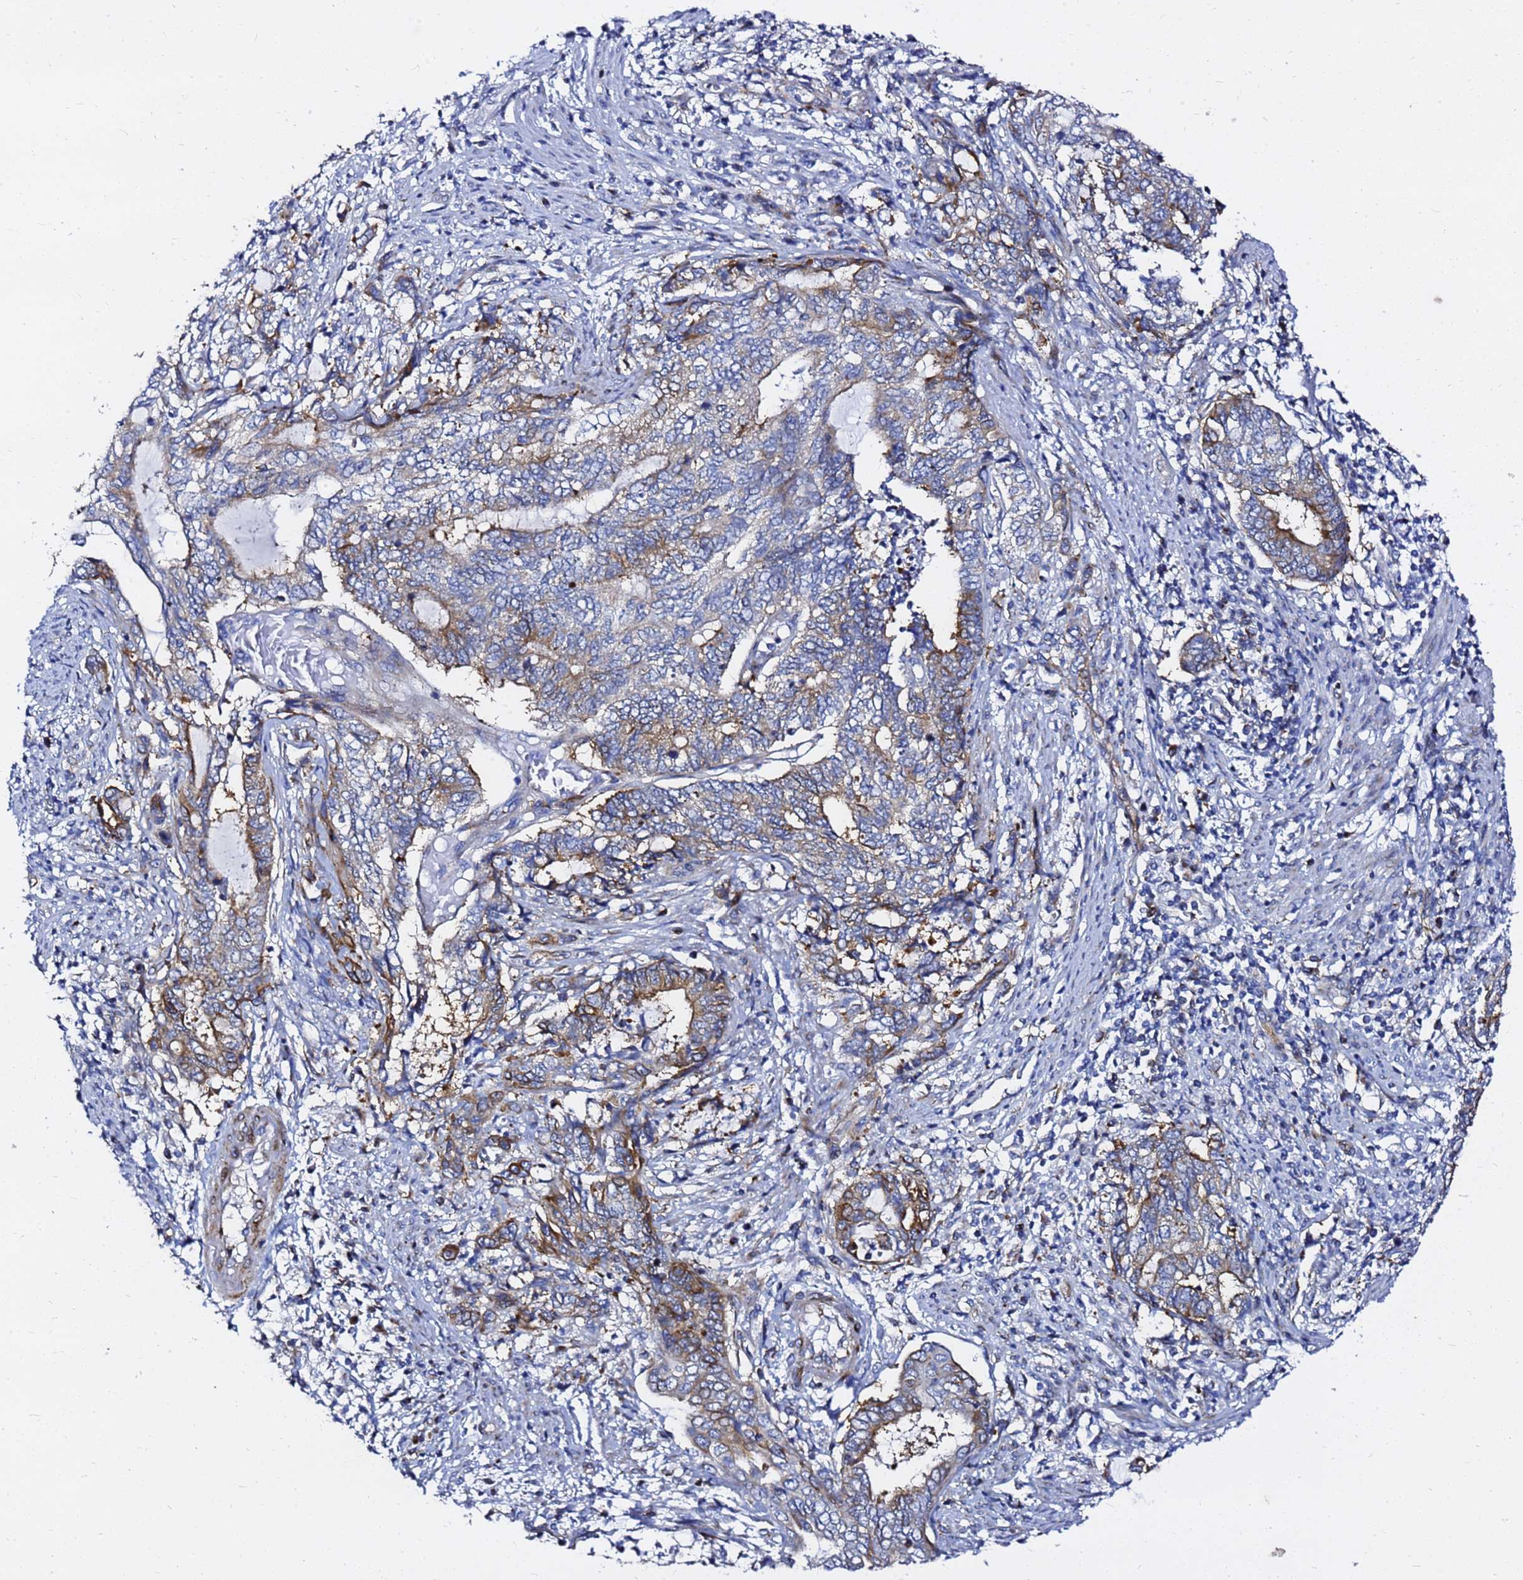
{"staining": {"intensity": "moderate", "quantity": "<25%", "location": "cytoplasmic/membranous"}, "tissue": "endometrial cancer", "cell_type": "Tumor cells", "image_type": "cancer", "snomed": [{"axis": "morphology", "description": "Adenocarcinoma, NOS"}, {"axis": "topography", "description": "Uterus"}, {"axis": "topography", "description": "Endometrium"}], "caption": "A photomicrograph of endometrial cancer (adenocarcinoma) stained for a protein displays moderate cytoplasmic/membranous brown staining in tumor cells.", "gene": "TUBA8", "patient": {"sex": "female", "age": 70}}